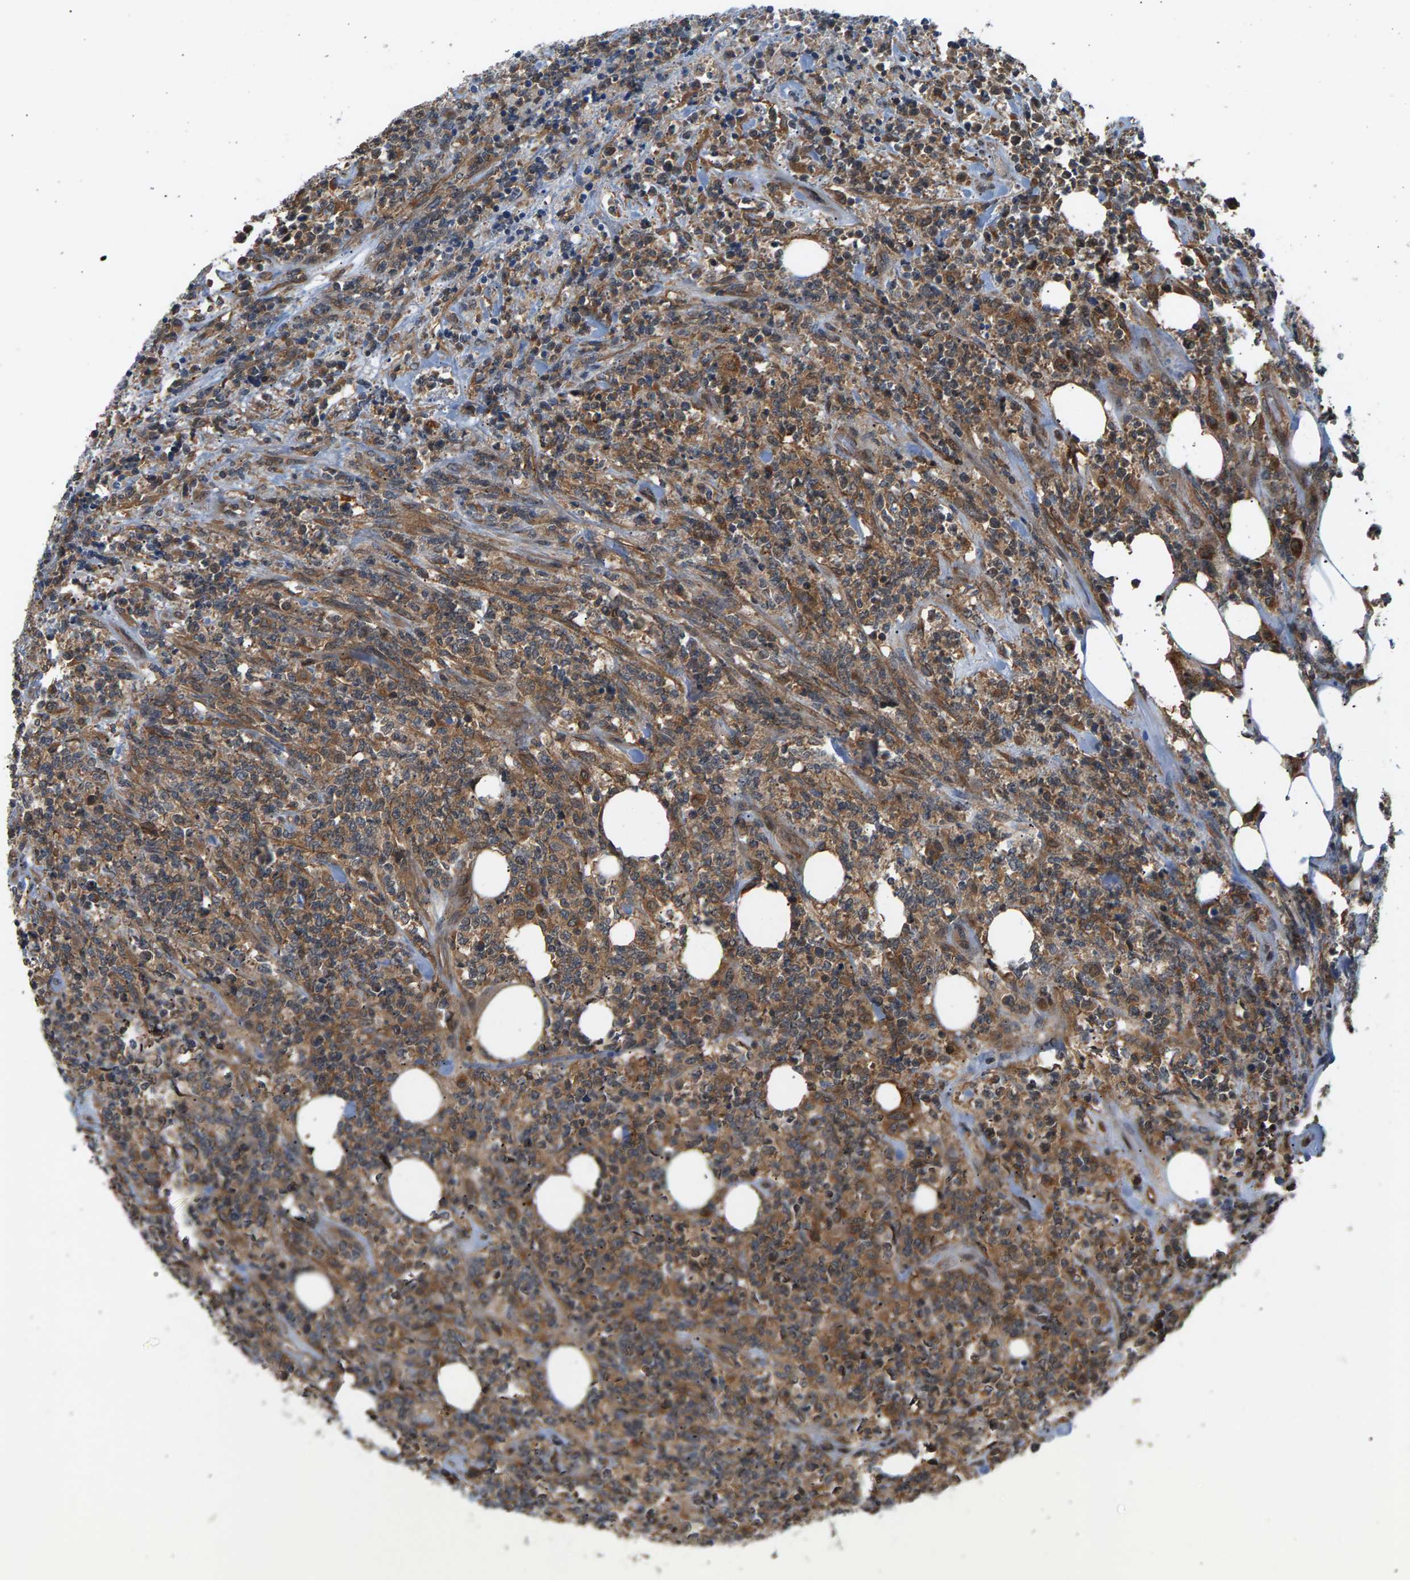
{"staining": {"intensity": "moderate", "quantity": ">75%", "location": "cytoplasmic/membranous"}, "tissue": "lymphoma", "cell_type": "Tumor cells", "image_type": "cancer", "snomed": [{"axis": "morphology", "description": "Malignant lymphoma, non-Hodgkin's type, High grade"}, {"axis": "topography", "description": "Soft tissue"}], "caption": "Lymphoma tissue shows moderate cytoplasmic/membranous staining in about >75% of tumor cells The protein is stained brown, and the nuclei are stained in blue (DAB (3,3'-diaminobenzidine) IHC with brightfield microscopy, high magnification).", "gene": "MAP2K5", "patient": {"sex": "male", "age": 18}}